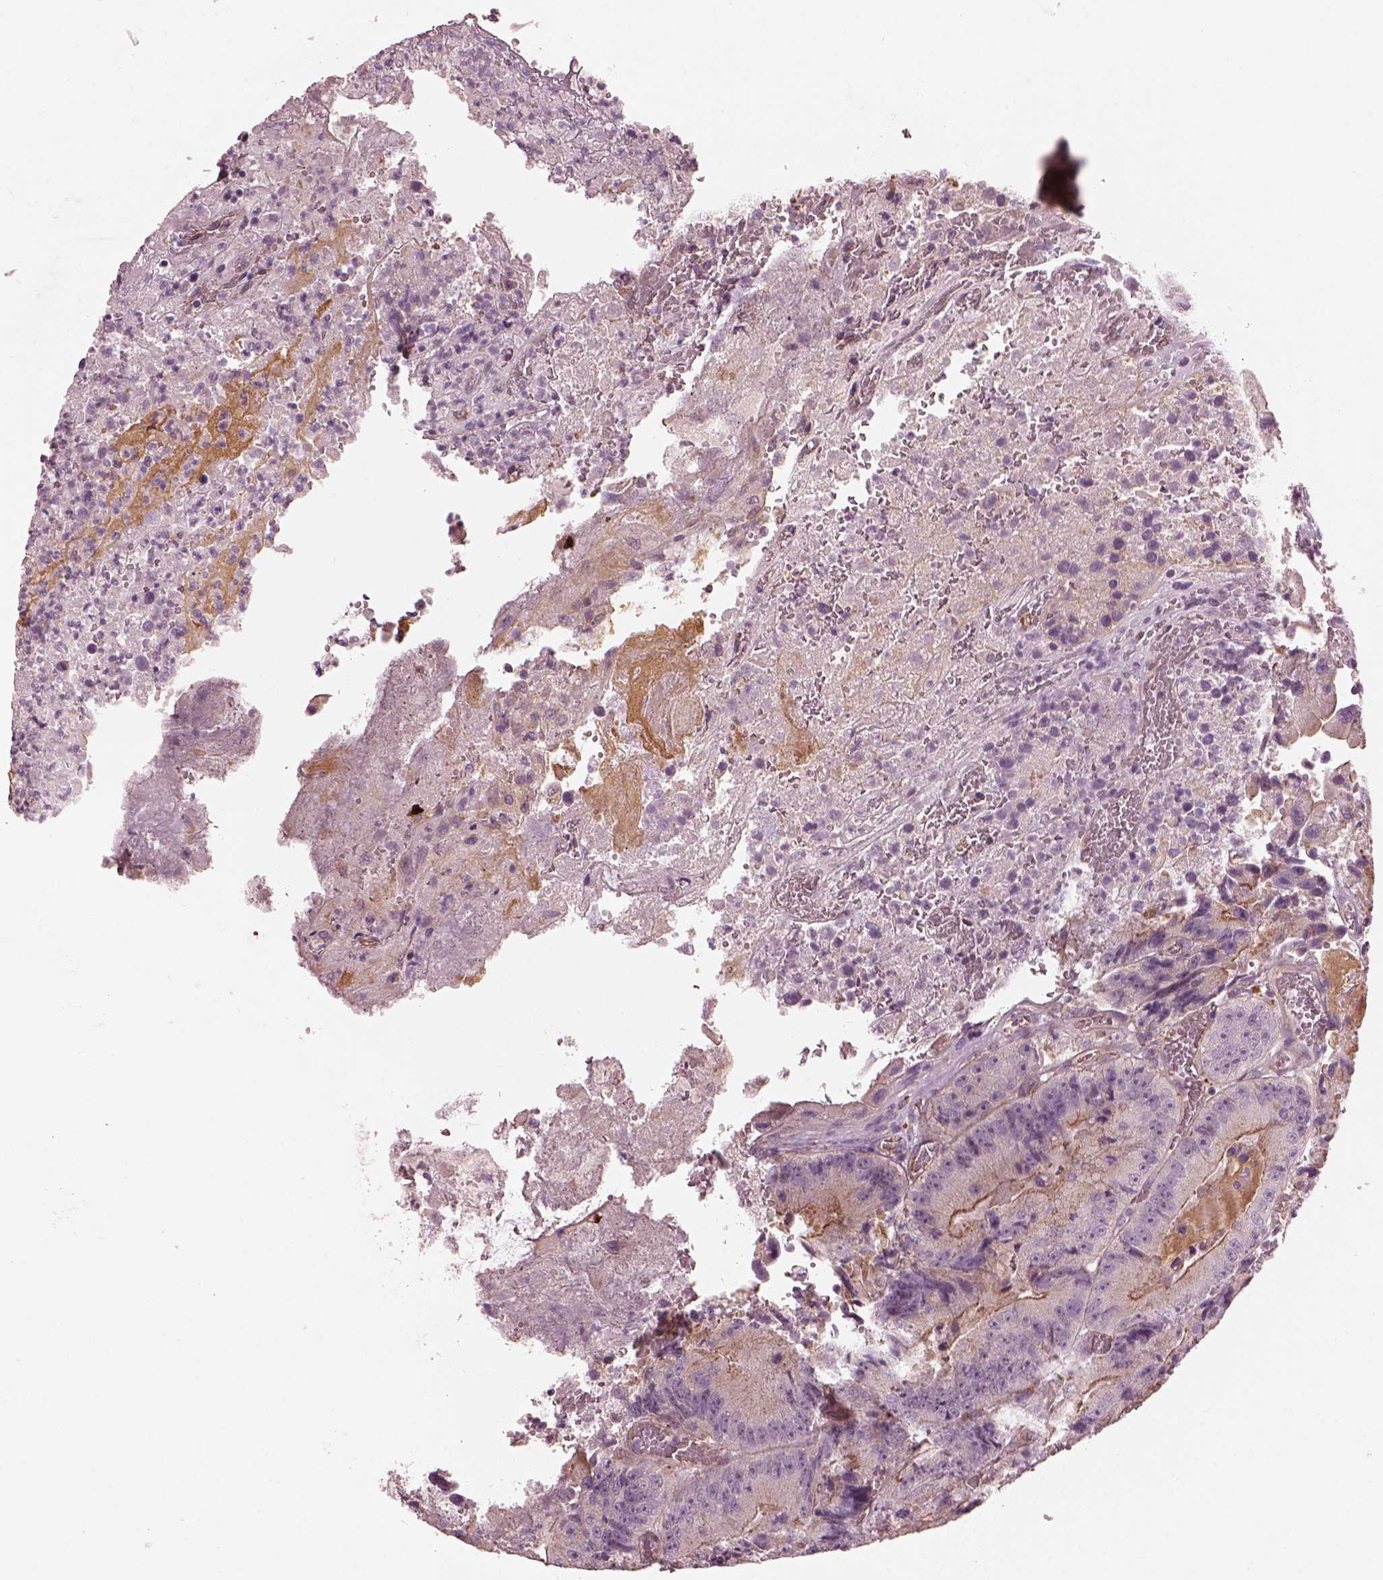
{"staining": {"intensity": "moderate", "quantity": ">75%", "location": "cytoplasmic/membranous"}, "tissue": "colorectal cancer", "cell_type": "Tumor cells", "image_type": "cancer", "snomed": [{"axis": "morphology", "description": "Adenocarcinoma, NOS"}, {"axis": "topography", "description": "Colon"}], "caption": "A high-resolution photomicrograph shows IHC staining of colorectal cancer, which reveals moderate cytoplasmic/membranous expression in approximately >75% of tumor cells. The protein of interest is shown in brown color, while the nuclei are stained blue.", "gene": "ODAD1", "patient": {"sex": "female", "age": 86}}